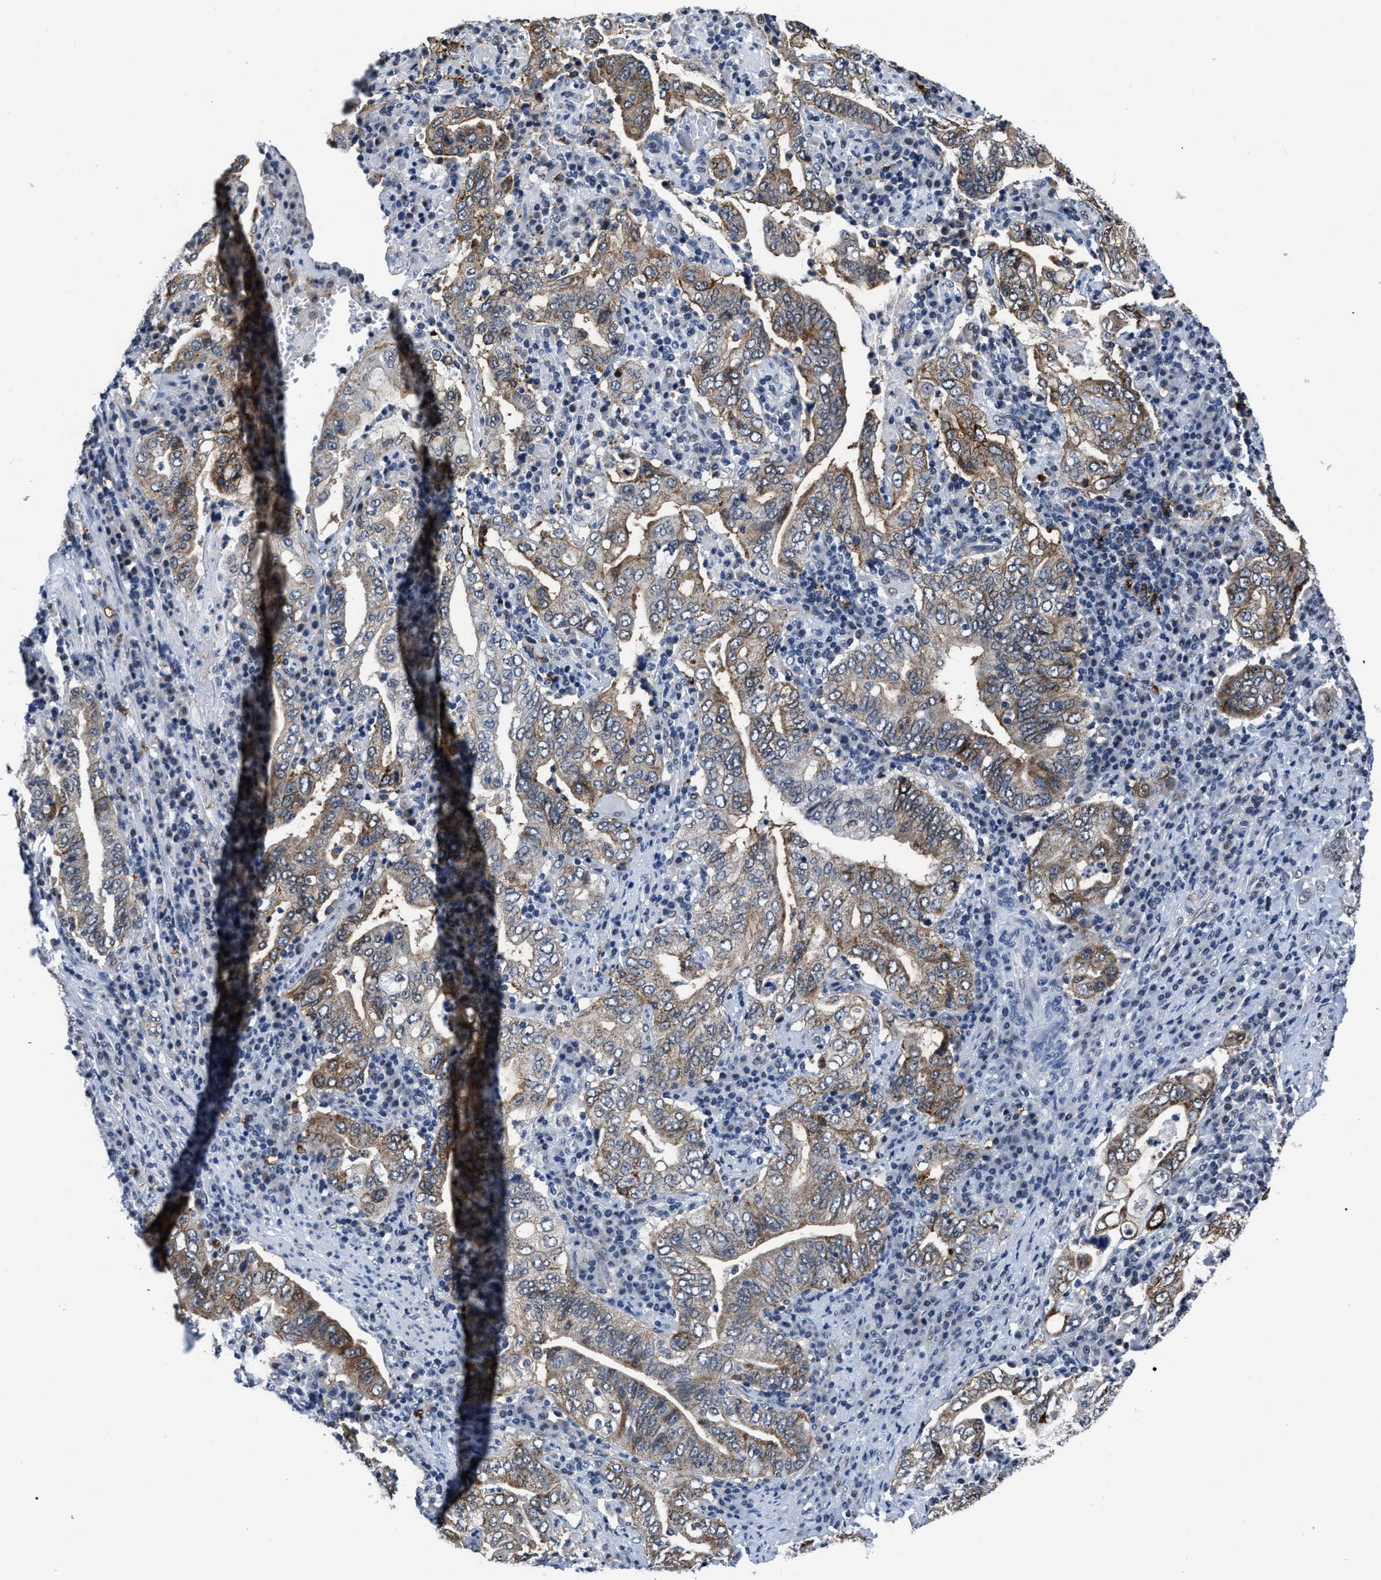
{"staining": {"intensity": "moderate", "quantity": "25%-75%", "location": "cytoplasmic/membranous"}, "tissue": "stomach cancer", "cell_type": "Tumor cells", "image_type": "cancer", "snomed": [{"axis": "morphology", "description": "Normal tissue, NOS"}, {"axis": "morphology", "description": "Adenocarcinoma, NOS"}, {"axis": "topography", "description": "Esophagus"}, {"axis": "topography", "description": "Stomach, upper"}, {"axis": "topography", "description": "Peripheral nerve tissue"}], "caption": "A brown stain labels moderate cytoplasmic/membranous positivity of a protein in human stomach cancer tumor cells.", "gene": "MARCKSL1", "patient": {"sex": "male", "age": 62}}